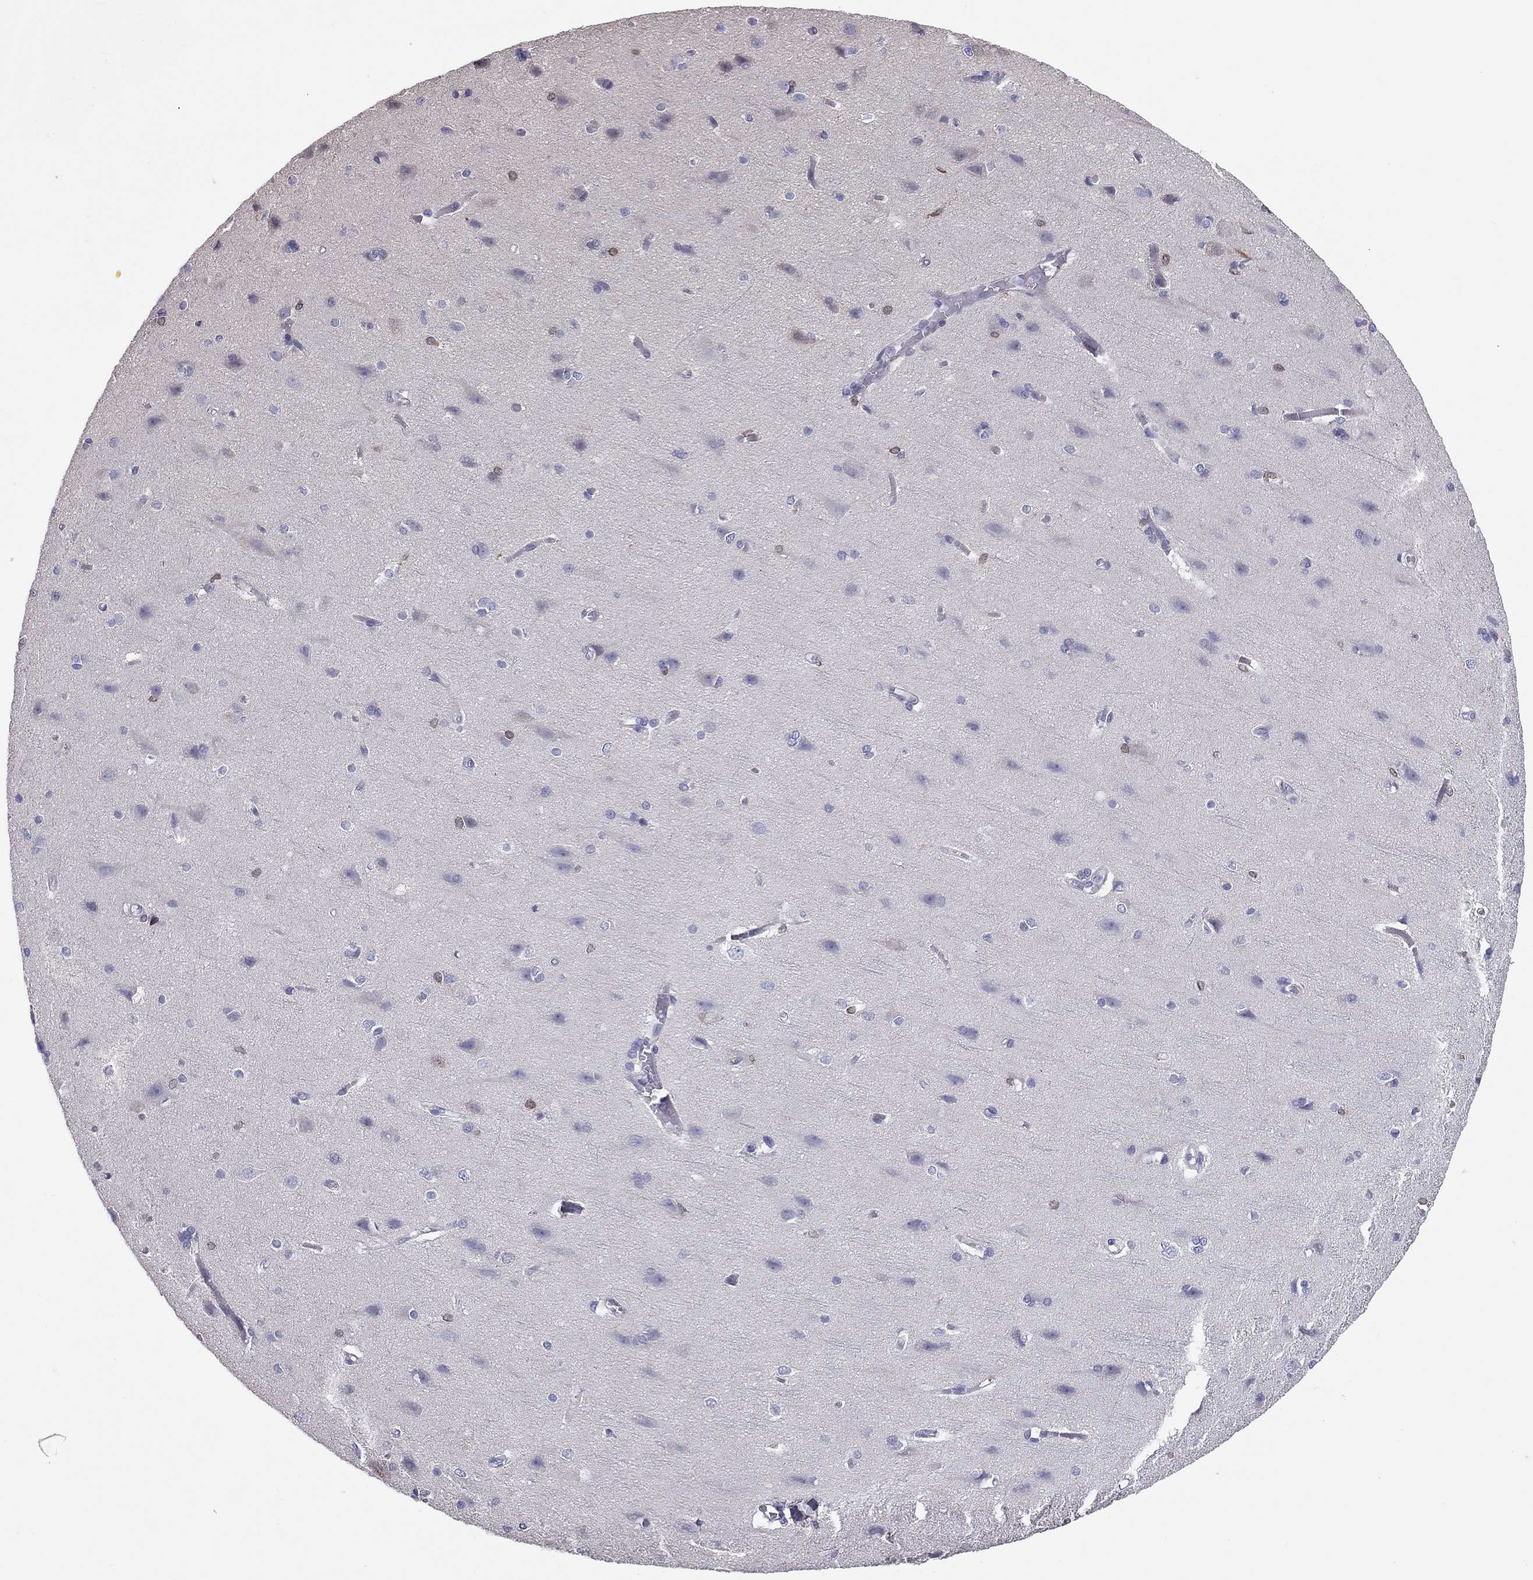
{"staining": {"intensity": "negative", "quantity": "none", "location": "none"}, "tissue": "cerebral cortex", "cell_type": "Endothelial cells", "image_type": "normal", "snomed": [{"axis": "morphology", "description": "Normal tissue, NOS"}, {"axis": "topography", "description": "Cerebral cortex"}], "caption": "An immunohistochemistry (IHC) image of benign cerebral cortex is shown. There is no staining in endothelial cells of cerebral cortex.", "gene": "ADORA2A", "patient": {"sex": "male", "age": 37}}